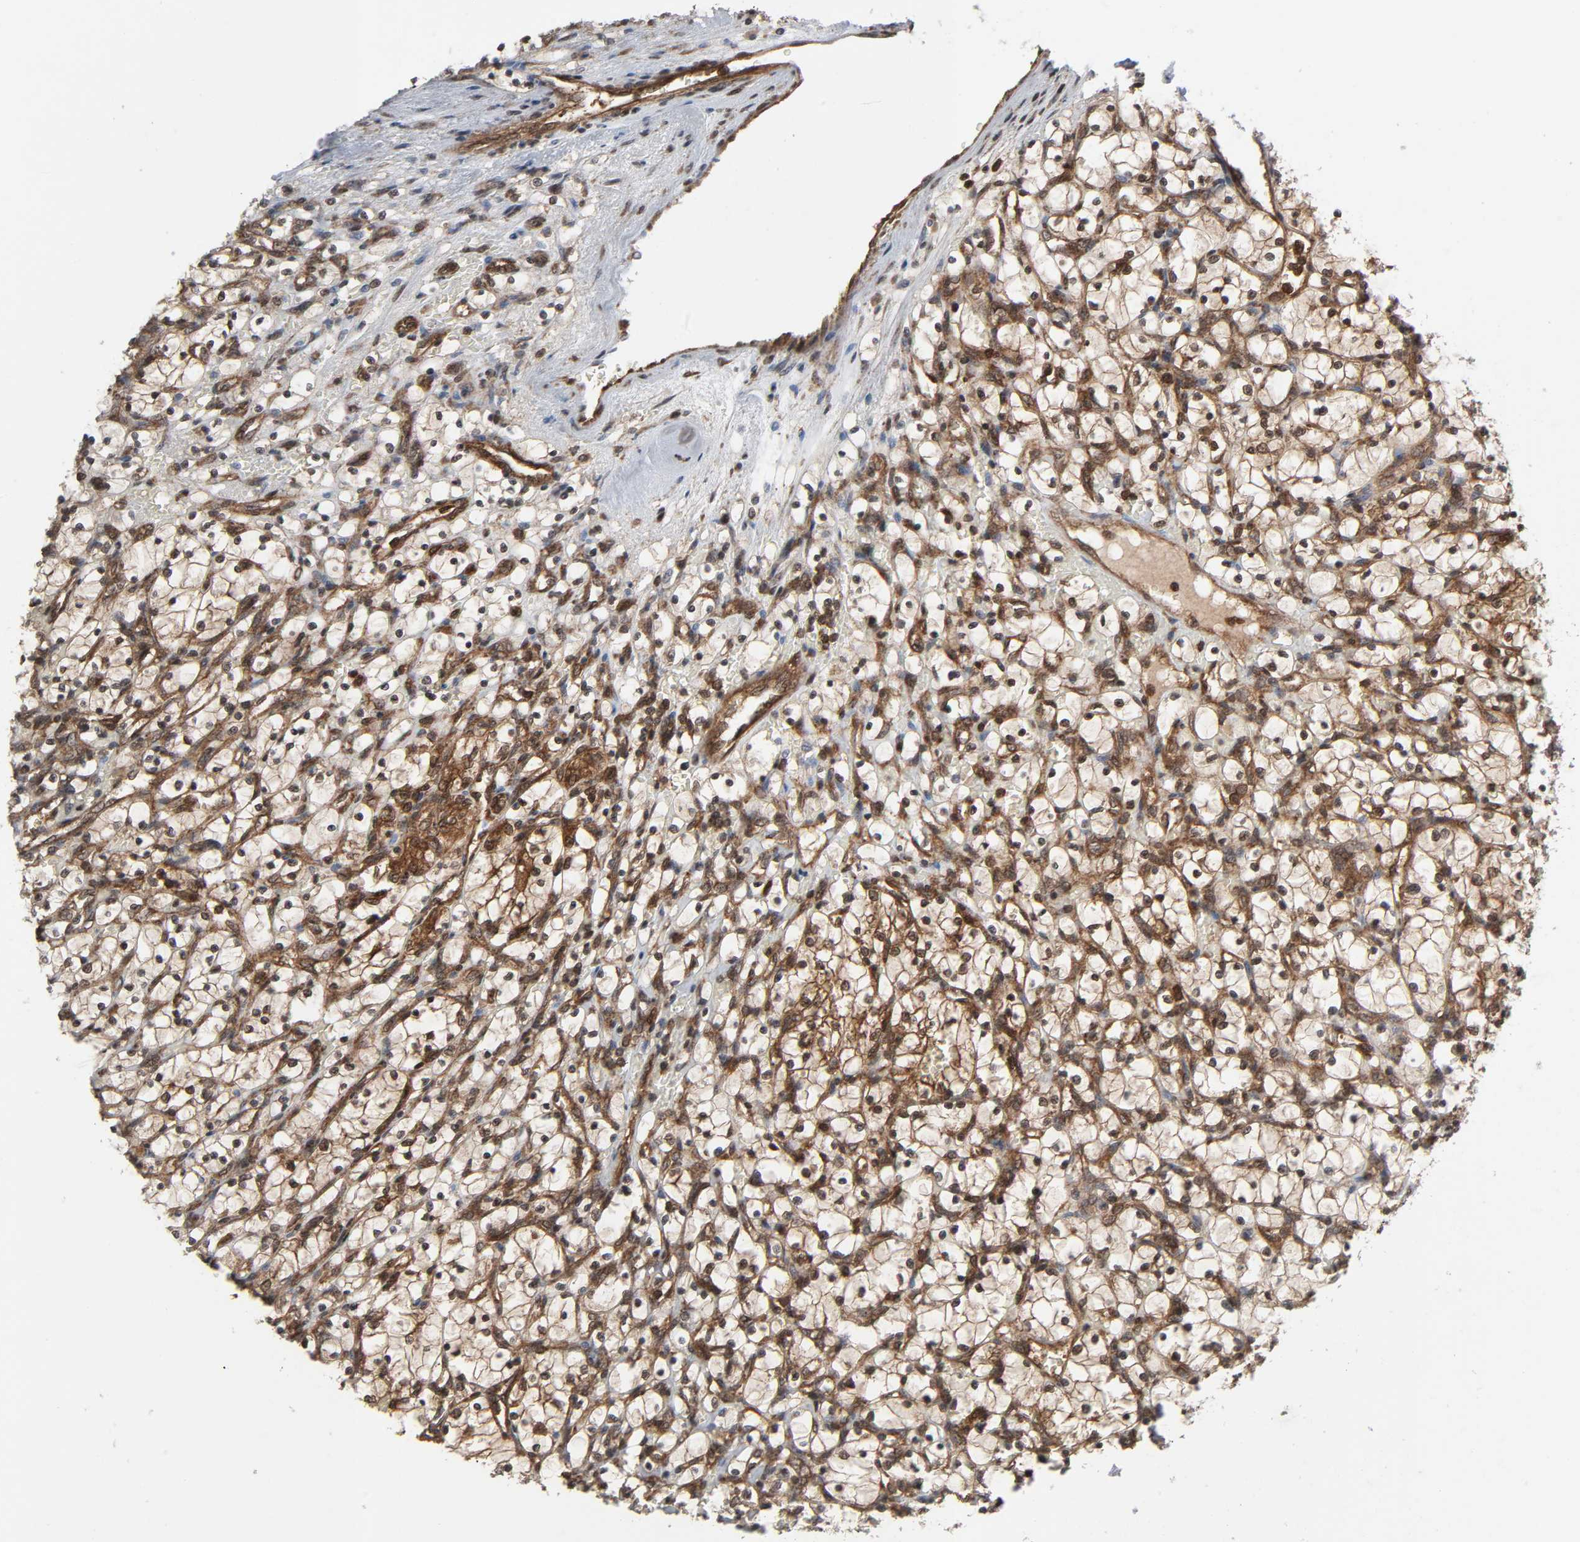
{"staining": {"intensity": "strong", "quantity": ">75%", "location": "cytoplasmic/membranous,nuclear"}, "tissue": "renal cancer", "cell_type": "Tumor cells", "image_type": "cancer", "snomed": [{"axis": "morphology", "description": "Adenocarcinoma, NOS"}, {"axis": "topography", "description": "Kidney"}], "caption": "A micrograph of human adenocarcinoma (renal) stained for a protein reveals strong cytoplasmic/membranous and nuclear brown staining in tumor cells.", "gene": "GSK3A", "patient": {"sex": "female", "age": 69}}